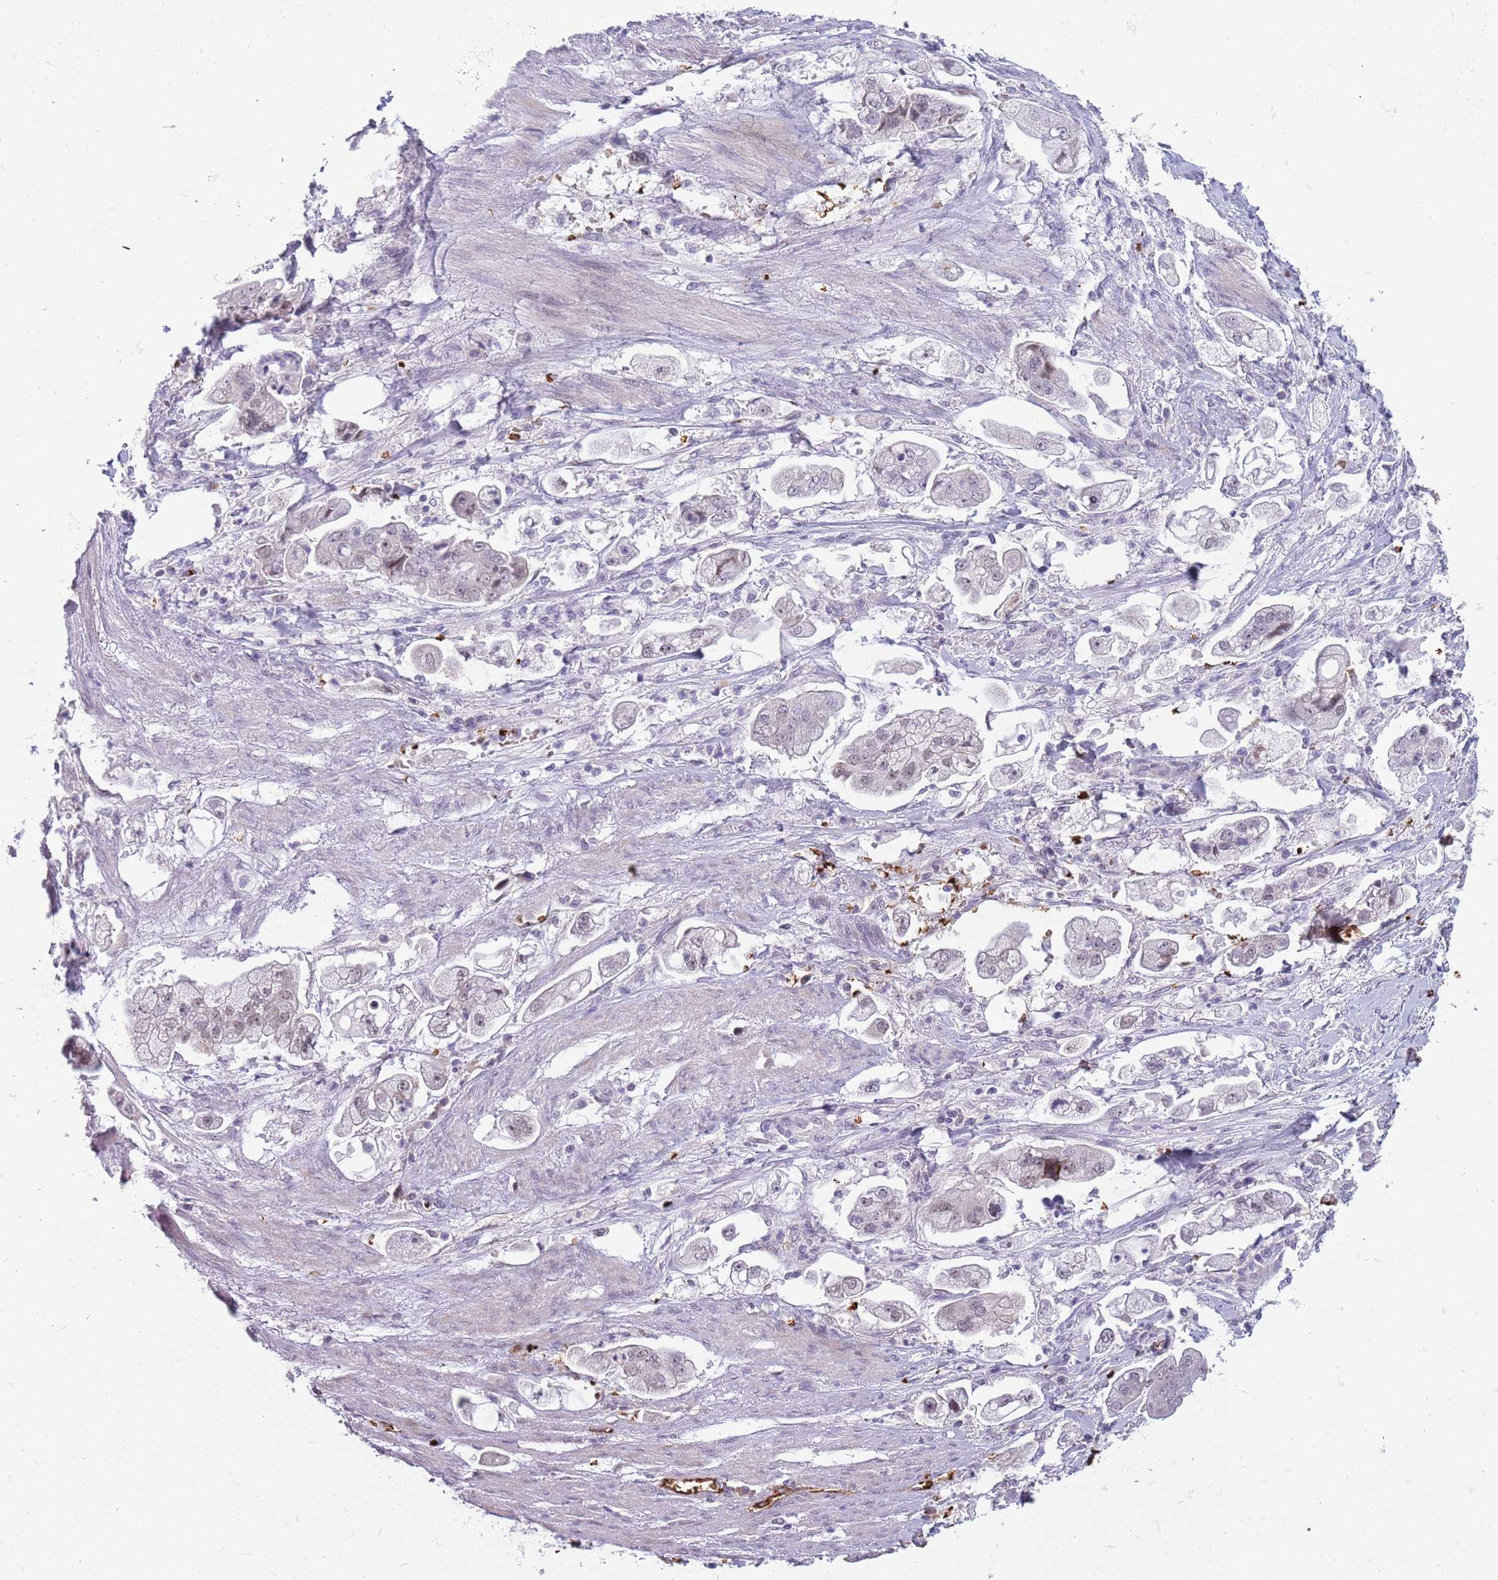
{"staining": {"intensity": "moderate", "quantity": "<25%", "location": "cytoplasmic/membranous"}, "tissue": "stomach cancer", "cell_type": "Tumor cells", "image_type": "cancer", "snomed": [{"axis": "morphology", "description": "Adenocarcinoma, NOS"}, {"axis": "topography", "description": "Stomach"}], "caption": "Protein expression analysis of stomach cancer (adenocarcinoma) displays moderate cytoplasmic/membranous positivity in about <25% of tumor cells.", "gene": "LYPD6B", "patient": {"sex": "male", "age": 62}}